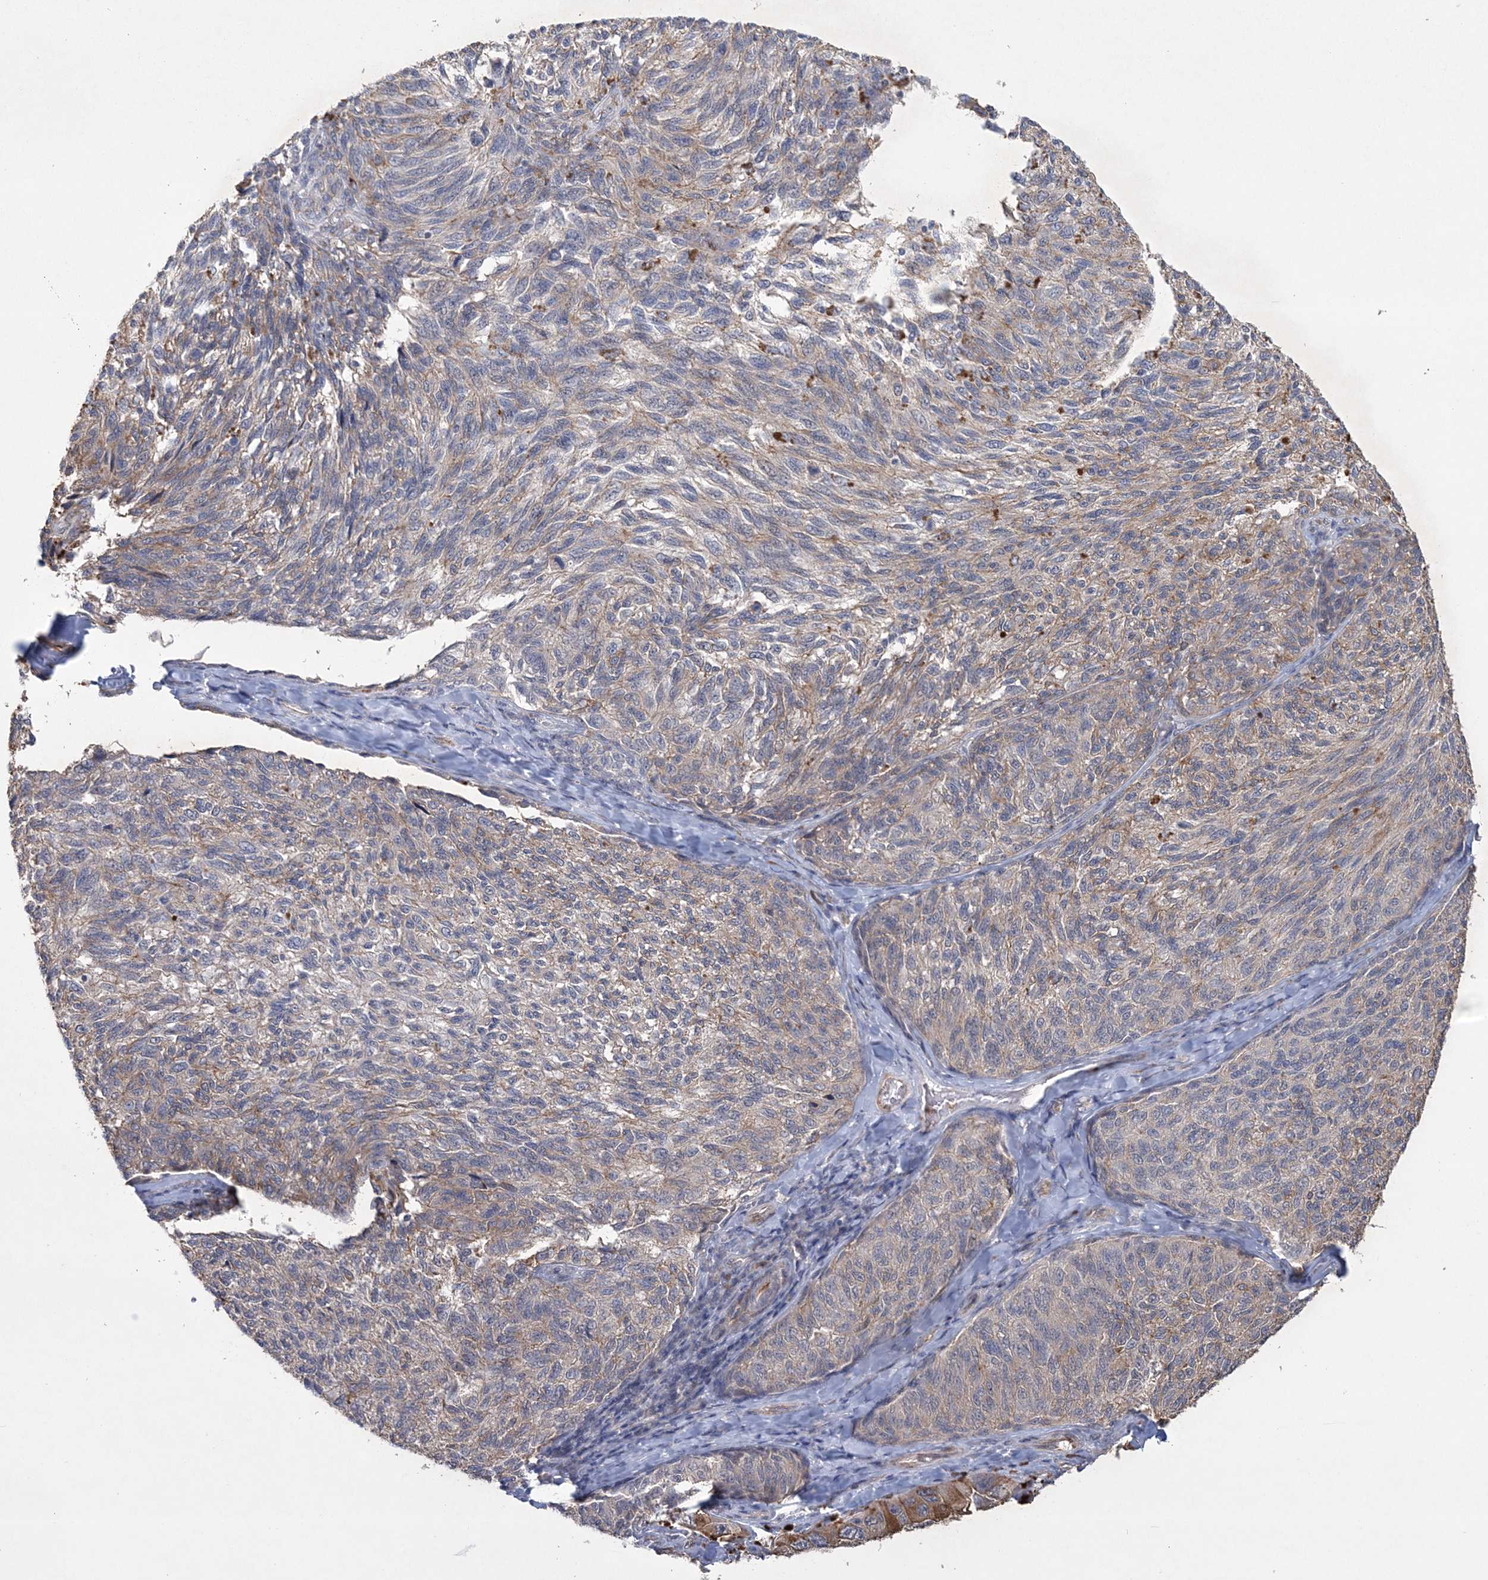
{"staining": {"intensity": "weak", "quantity": "<25%", "location": "cytoplasmic/membranous"}, "tissue": "melanoma", "cell_type": "Tumor cells", "image_type": "cancer", "snomed": [{"axis": "morphology", "description": "Malignant melanoma, NOS"}, {"axis": "topography", "description": "Skin"}], "caption": "A high-resolution photomicrograph shows IHC staining of malignant melanoma, which reveals no significant expression in tumor cells. (DAB immunohistochemistry with hematoxylin counter stain).", "gene": "DPCD", "patient": {"sex": "female", "age": 73}}